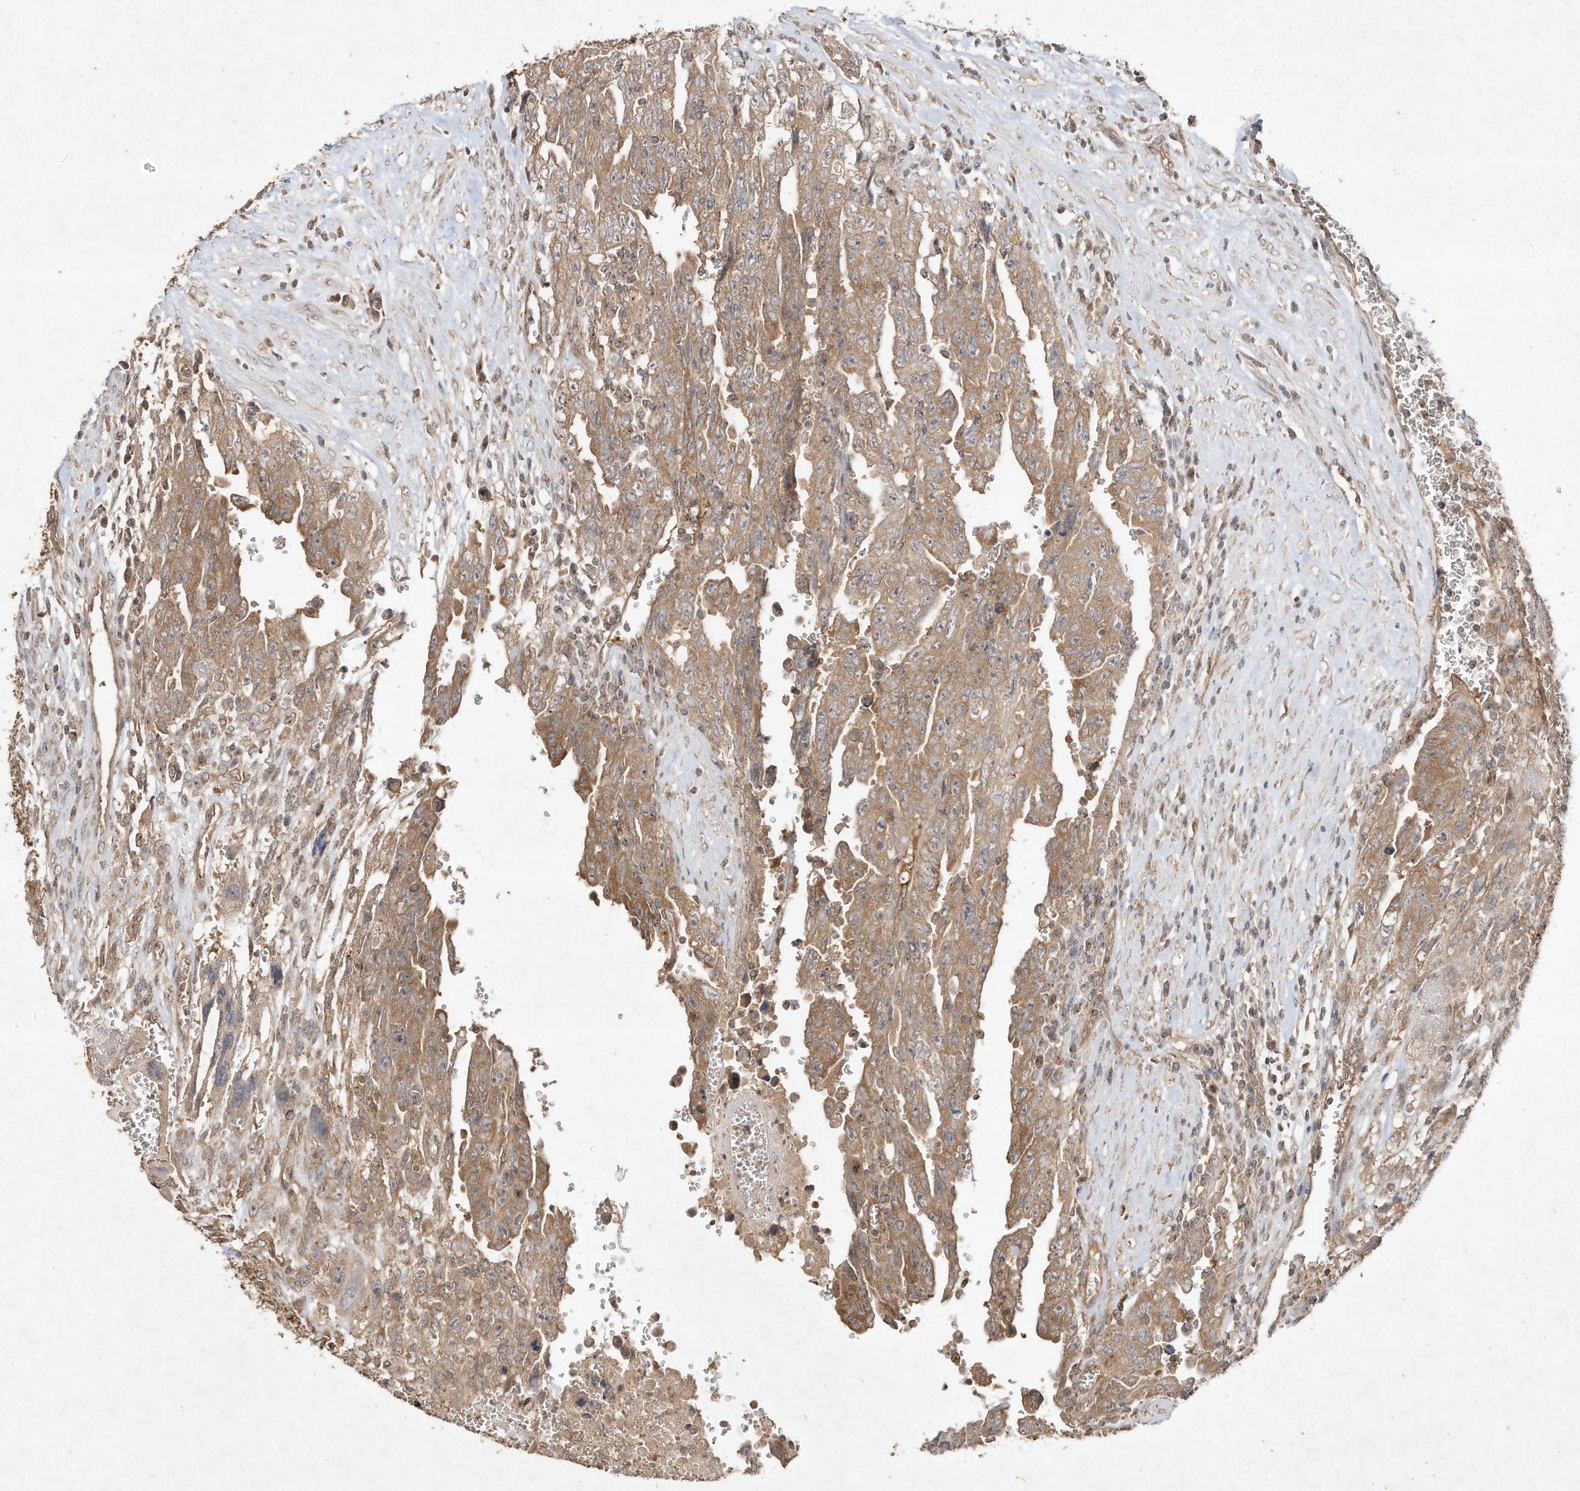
{"staining": {"intensity": "moderate", "quantity": ">75%", "location": "cytoplasmic/membranous"}, "tissue": "testis cancer", "cell_type": "Tumor cells", "image_type": "cancer", "snomed": [{"axis": "morphology", "description": "Carcinoma, Embryonal, NOS"}, {"axis": "topography", "description": "Testis"}], "caption": "Testis cancer (embryonal carcinoma) tissue shows moderate cytoplasmic/membranous expression in approximately >75% of tumor cells (DAB = brown stain, brightfield microscopy at high magnification).", "gene": "DYNC1I2", "patient": {"sex": "male", "age": 28}}